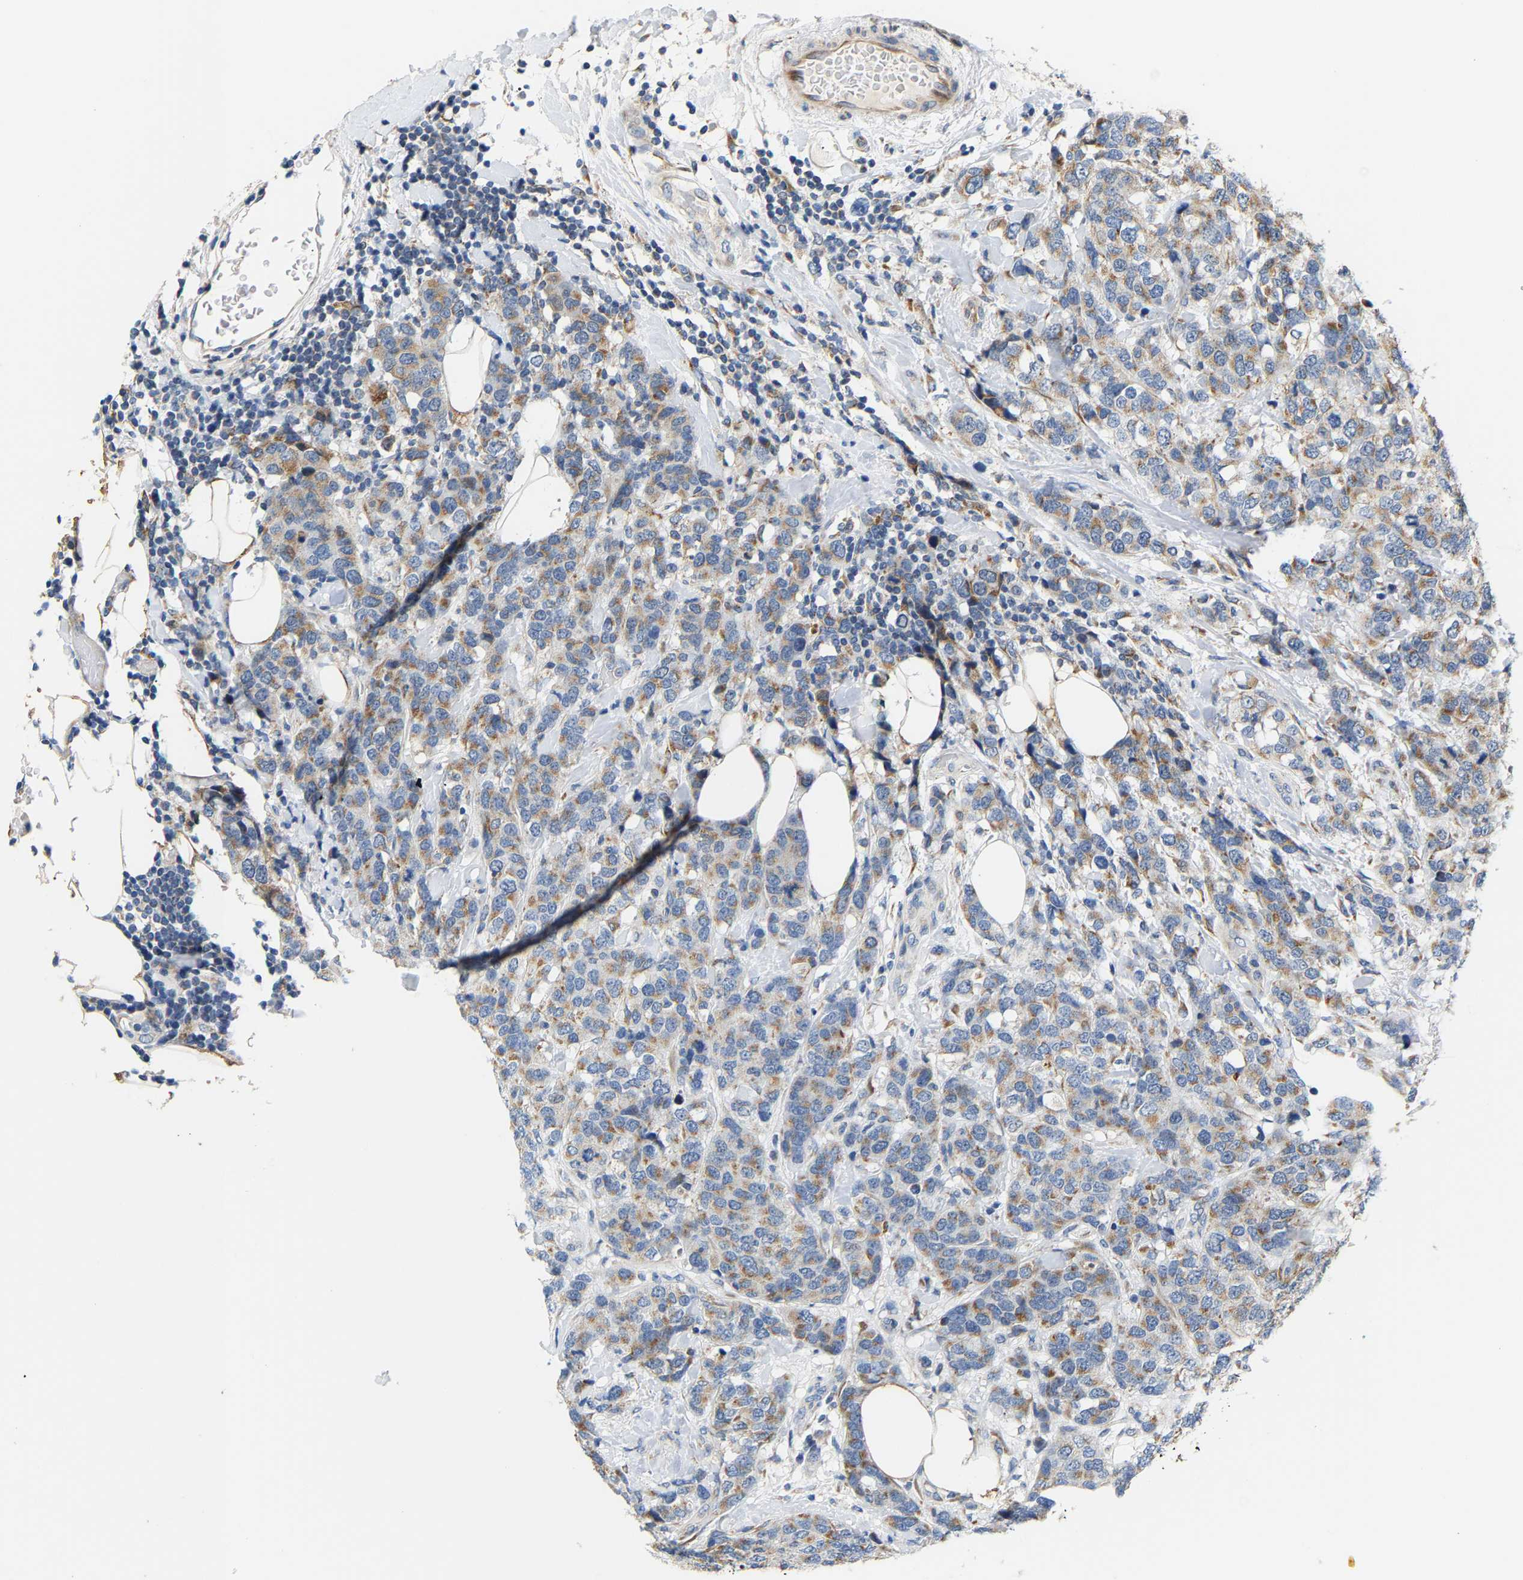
{"staining": {"intensity": "moderate", "quantity": "25%-75%", "location": "cytoplasmic/membranous"}, "tissue": "breast cancer", "cell_type": "Tumor cells", "image_type": "cancer", "snomed": [{"axis": "morphology", "description": "Lobular carcinoma"}, {"axis": "topography", "description": "Breast"}], "caption": "Protein staining by immunohistochemistry (IHC) exhibits moderate cytoplasmic/membranous expression in about 25%-75% of tumor cells in breast cancer (lobular carcinoma). The staining was performed using DAB (3,3'-diaminobenzidine) to visualize the protein expression in brown, while the nuclei were stained in blue with hematoxylin (Magnification: 20x).", "gene": "TMEM168", "patient": {"sex": "female", "age": 59}}